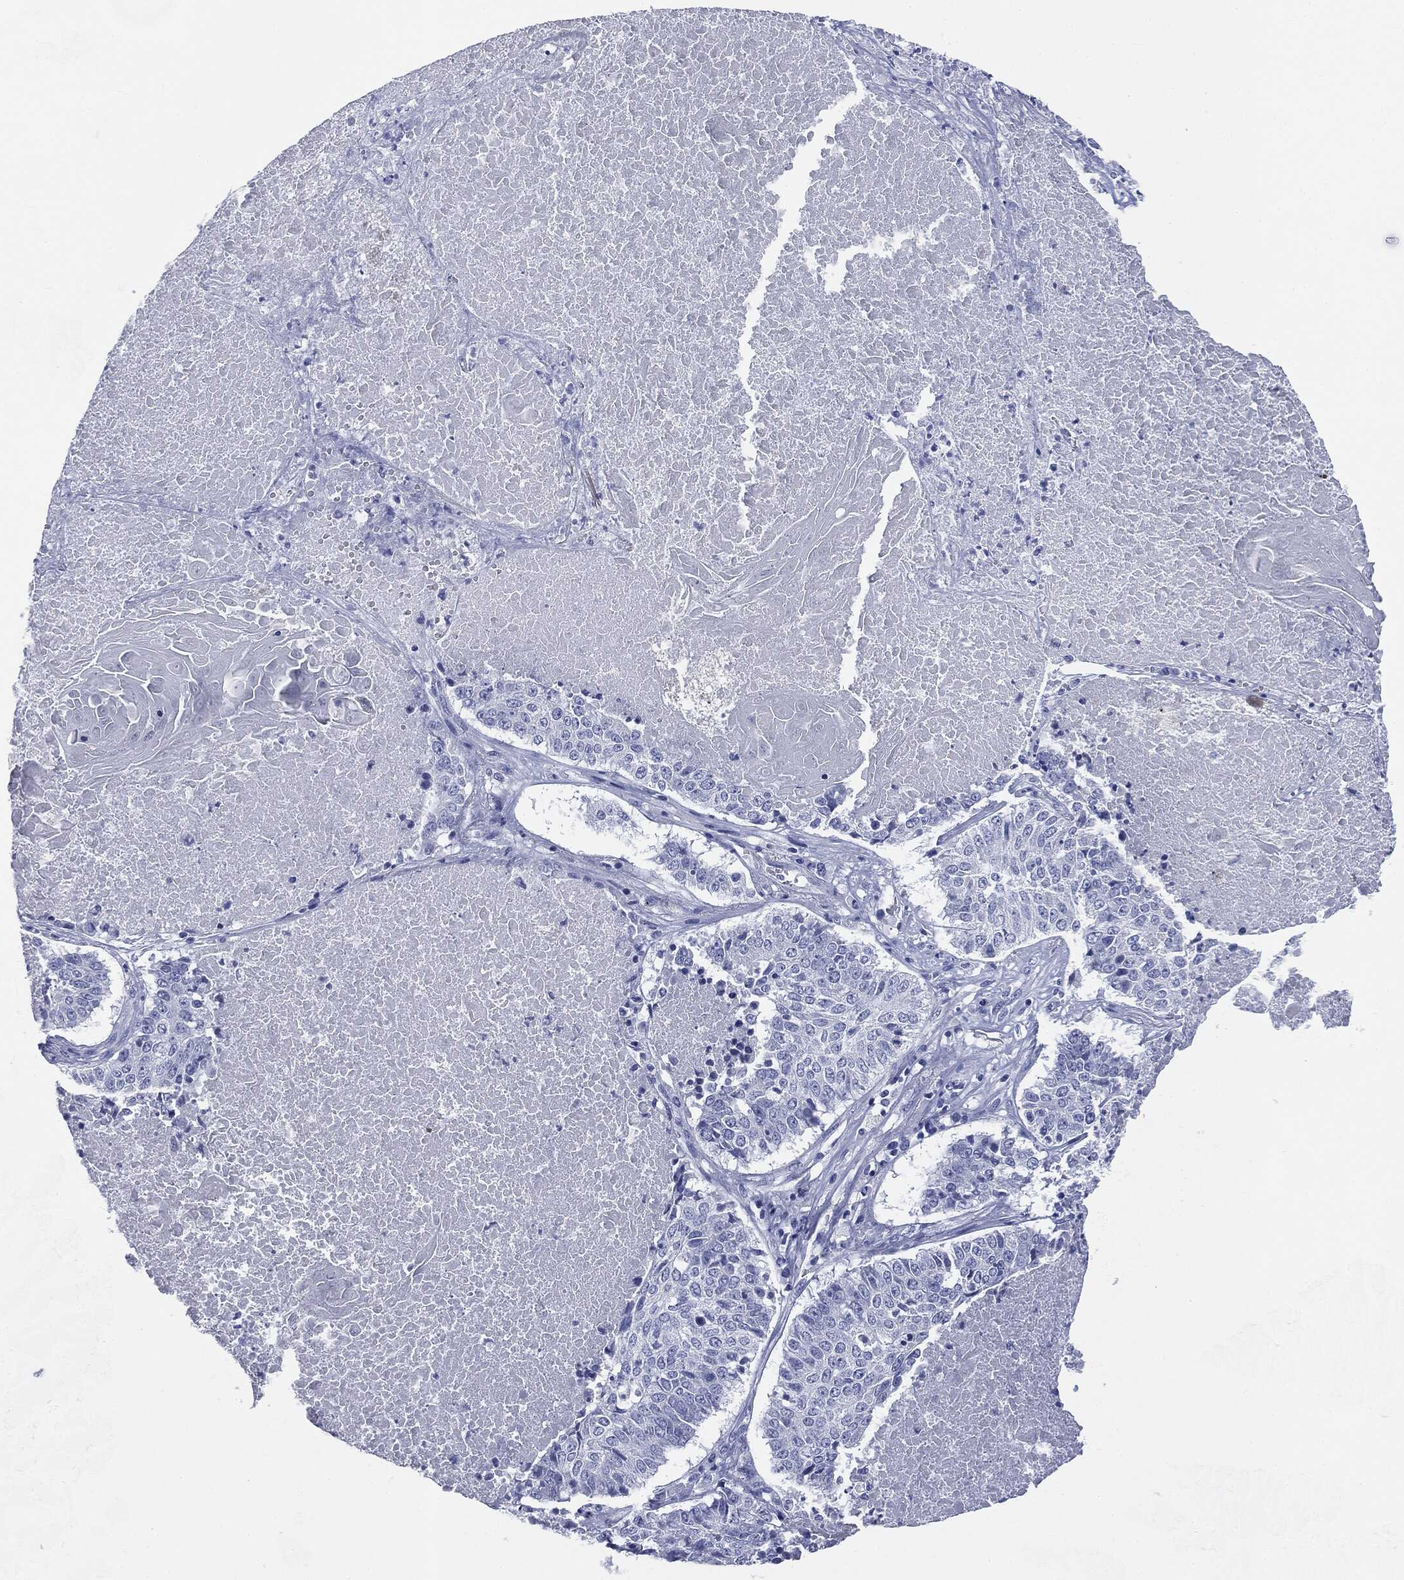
{"staining": {"intensity": "negative", "quantity": "none", "location": "none"}, "tissue": "lung cancer", "cell_type": "Tumor cells", "image_type": "cancer", "snomed": [{"axis": "morphology", "description": "Squamous cell carcinoma, NOS"}, {"axis": "topography", "description": "Lung"}], "caption": "Immunohistochemical staining of lung cancer (squamous cell carcinoma) reveals no significant expression in tumor cells.", "gene": "ATP2A1", "patient": {"sex": "male", "age": 64}}